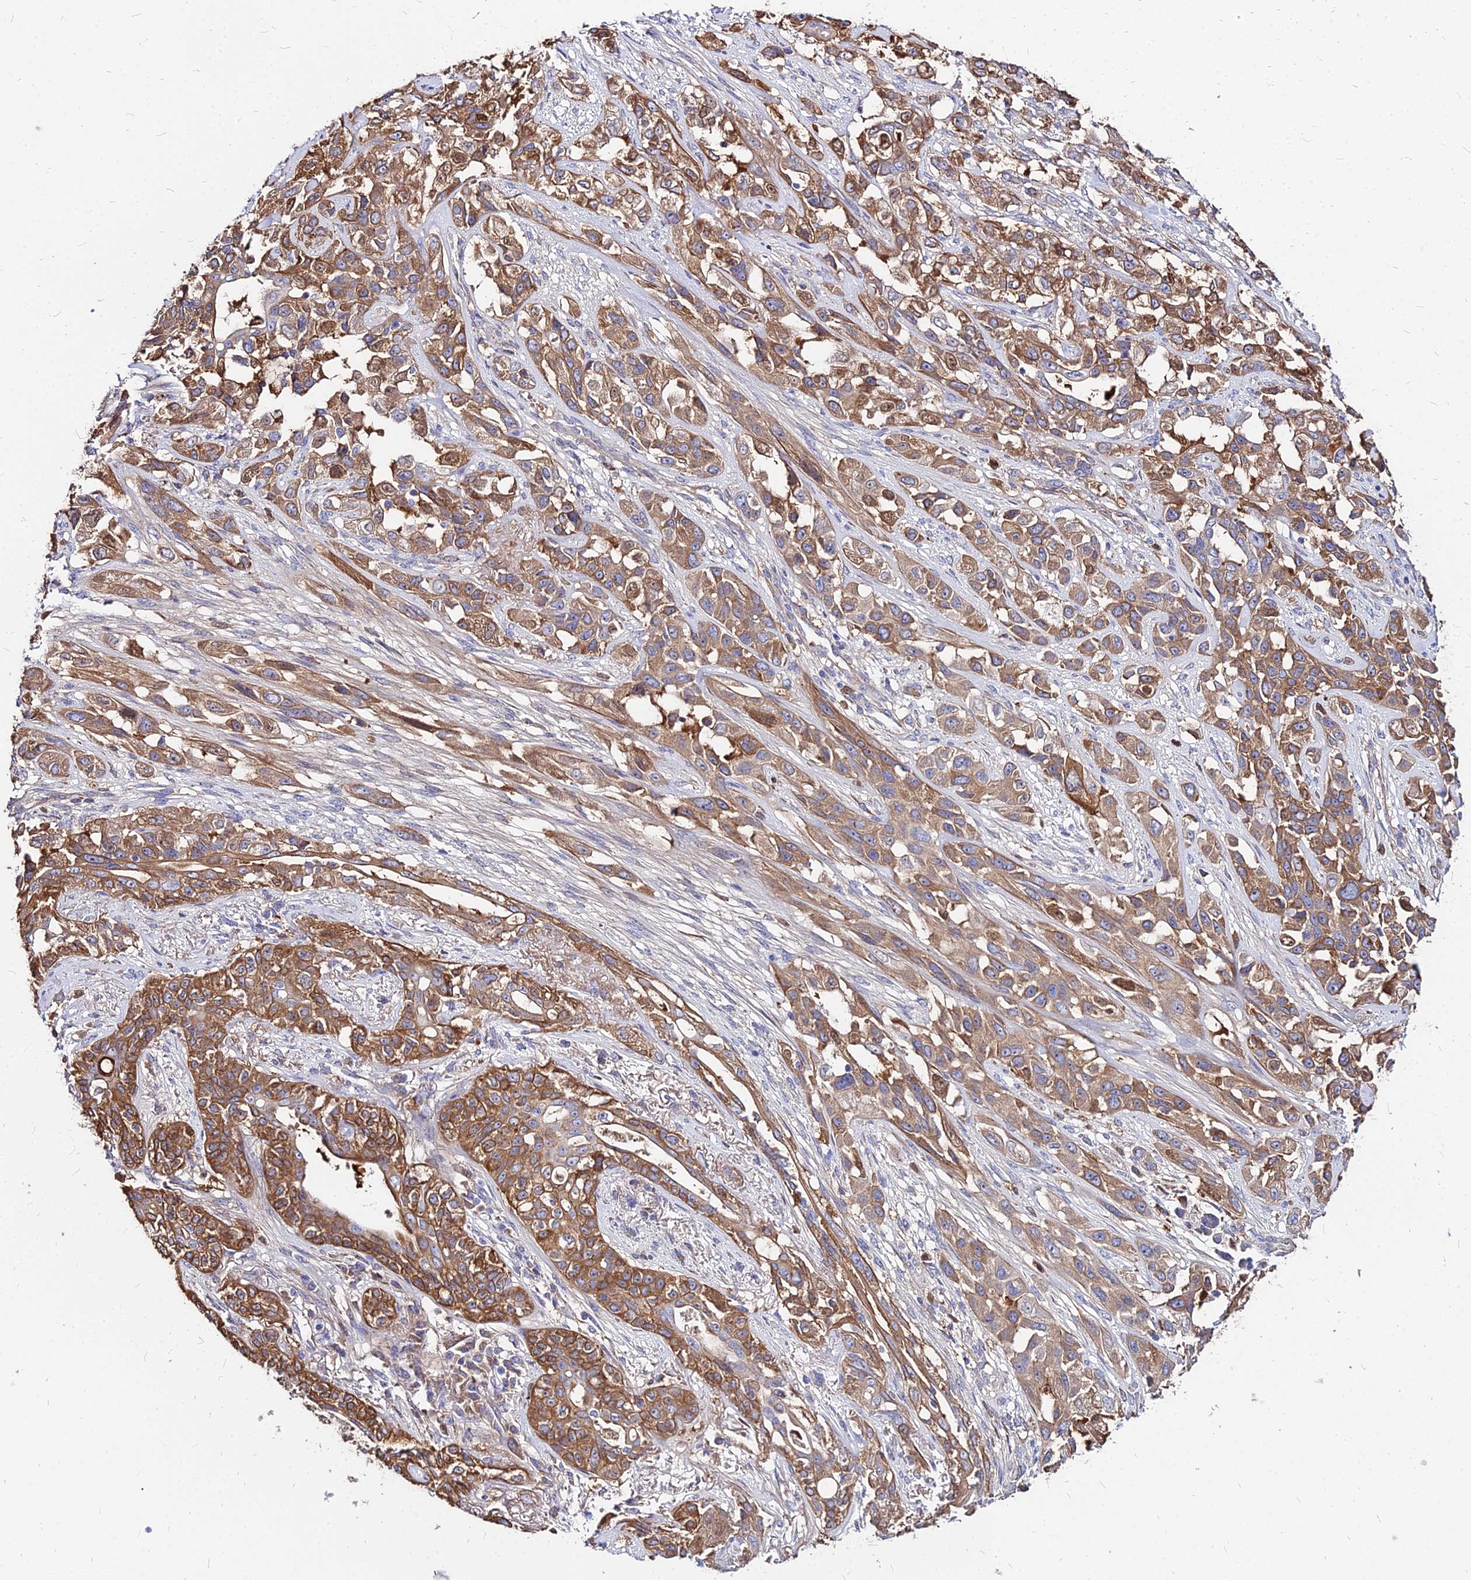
{"staining": {"intensity": "moderate", "quantity": ">75%", "location": "cytoplasmic/membranous"}, "tissue": "lung cancer", "cell_type": "Tumor cells", "image_type": "cancer", "snomed": [{"axis": "morphology", "description": "Squamous cell carcinoma, NOS"}, {"axis": "topography", "description": "Lung"}], "caption": "Protein analysis of squamous cell carcinoma (lung) tissue exhibits moderate cytoplasmic/membranous positivity in approximately >75% of tumor cells.", "gene": "ACSM6", "patient": {"sex": "female", "age": 70}}